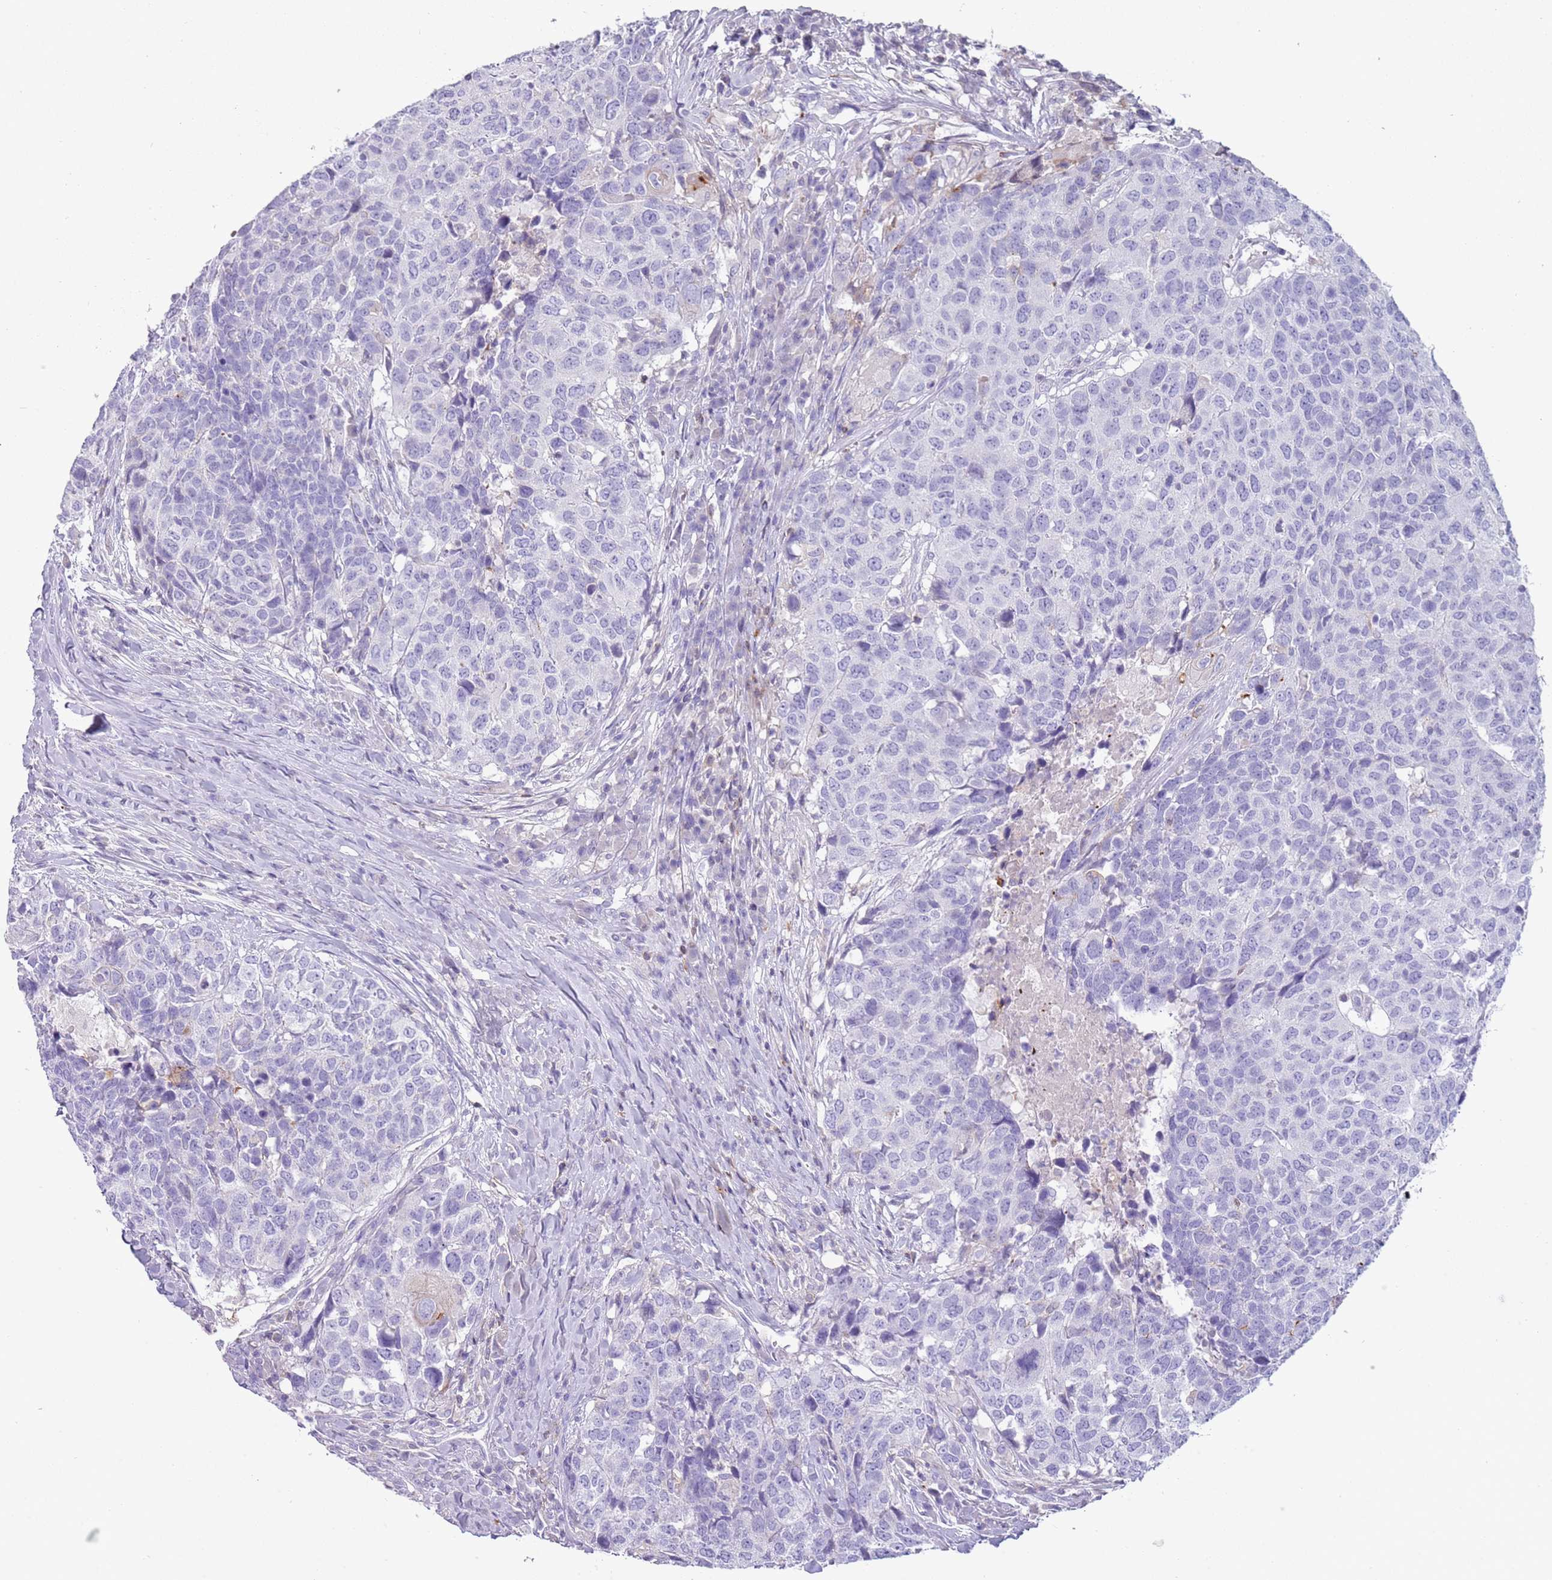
{"staining": {"intensity": "negative", "quantity": "none", "location": "none"}, "tissue": "head and neck cancer", "cell_type": "Tumor cells", "image_type": "cancer", "snomed": [{"axis": "morphology", "description": "Normal tissue, NOS"}, {"axis": "morphology", "description": "Squamous cell carcinoma, NOS"}, {"axis": "topography", "description": "Skeletal muscle"}, {"axis": "topography", "description": "Vascular tissue"}, {"axis": "topography", "description": "Peripheral nerve tissue"}, {"axis": "topography", "description": "Head-Neck"}], "caption": "Tumor cells show no significant expression in squamous cell carcinoma (head and neck). Nuclei are stained in blue.", "gene": "NBPF20", "patient": {"sex": "male", "age": 66}}